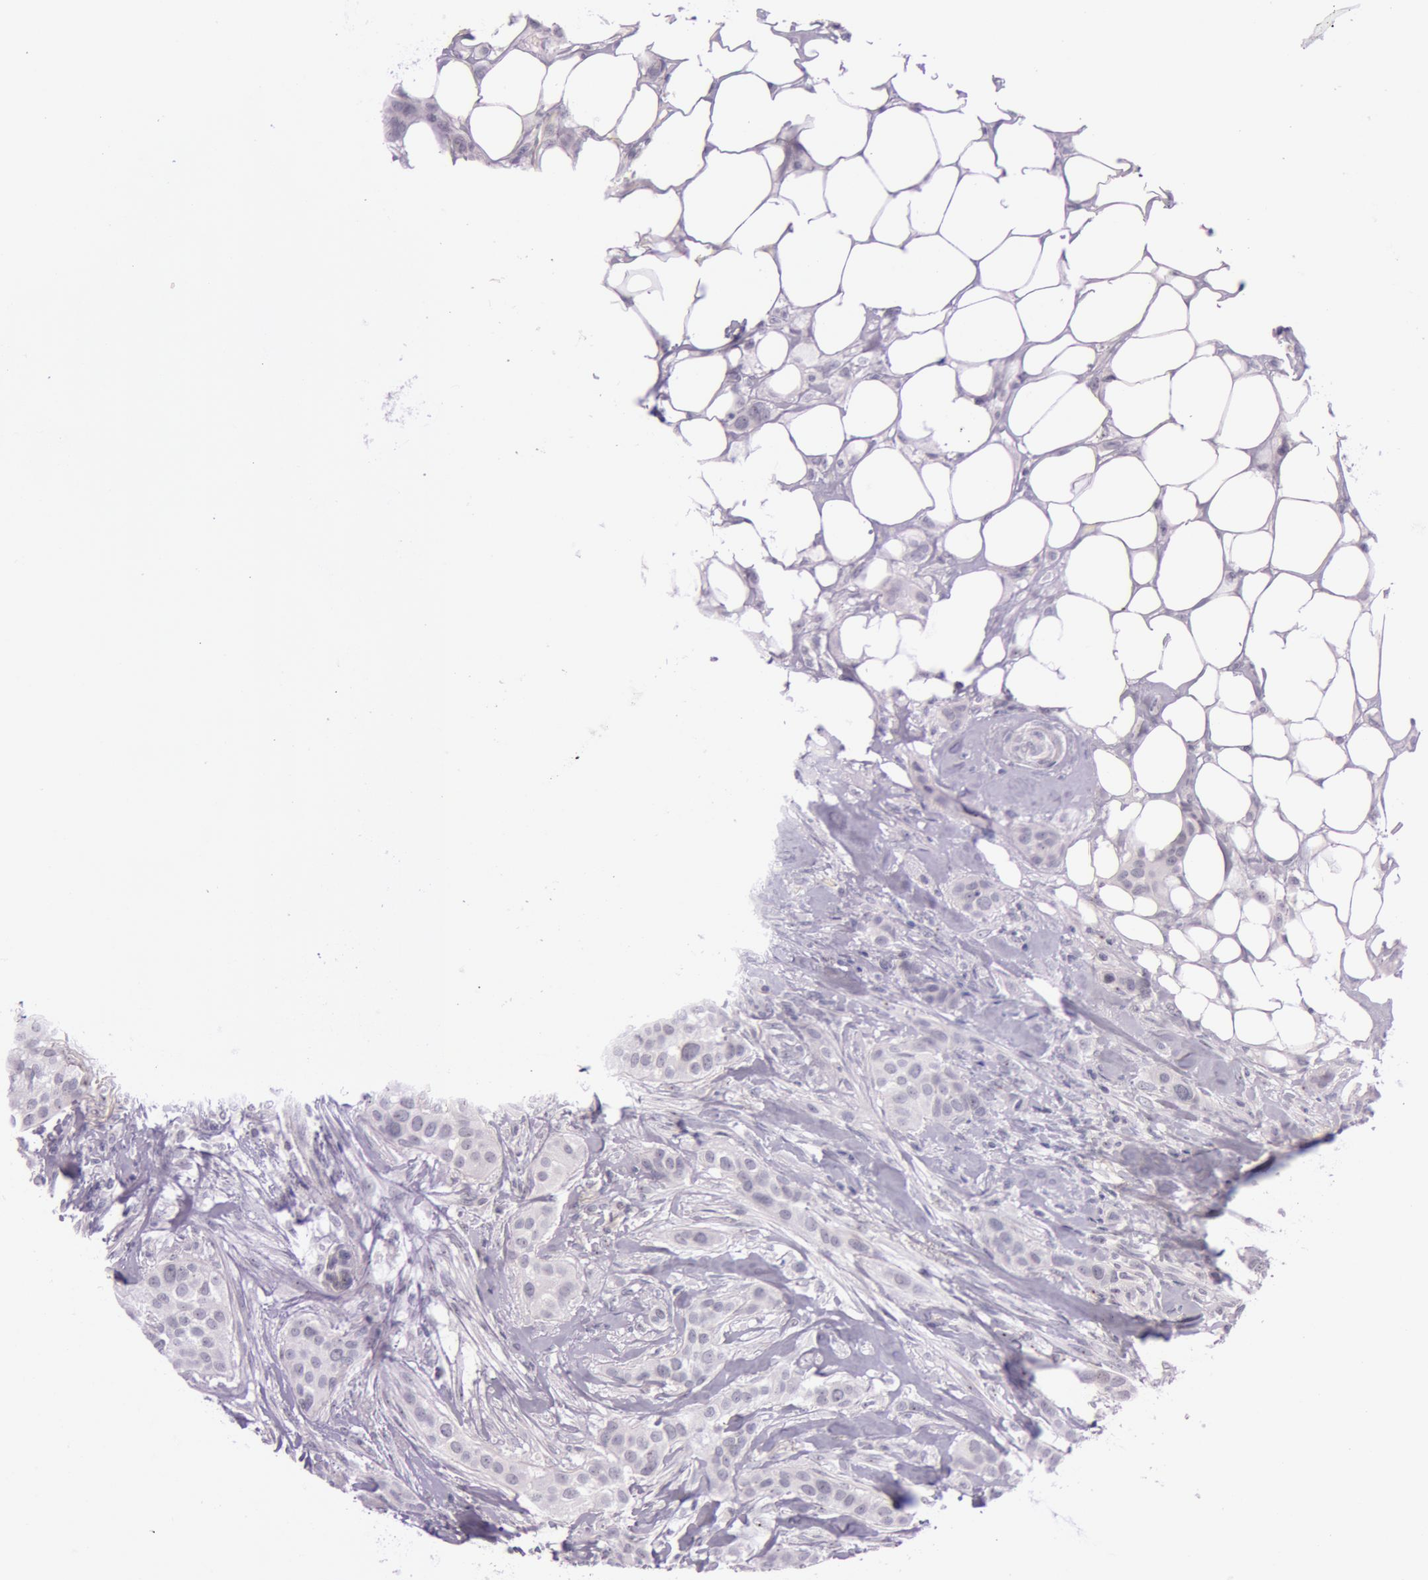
{"staining": {"intensity": "moderate", "quantity": "25%-75%", "location": "nuclear"}, "tissue": "breast cancer", "cell_type": "Tumor cells", "image_type": "cancer", "snomed": [{"axis": "morphology", "description": "Duct carcinoma"}, {"axis": "topography", "description": "Breast"}], "caption": "Immunohistochemistry micrograph of breast cancer (intraductal carcinoma) stained for a protein (brown), which exhibits medium levels of moderate nuclear positivity in approximately 25%-75% of tumor cells.", "gene": "FBL", "patient": {"sex": "female", "age": 45}}